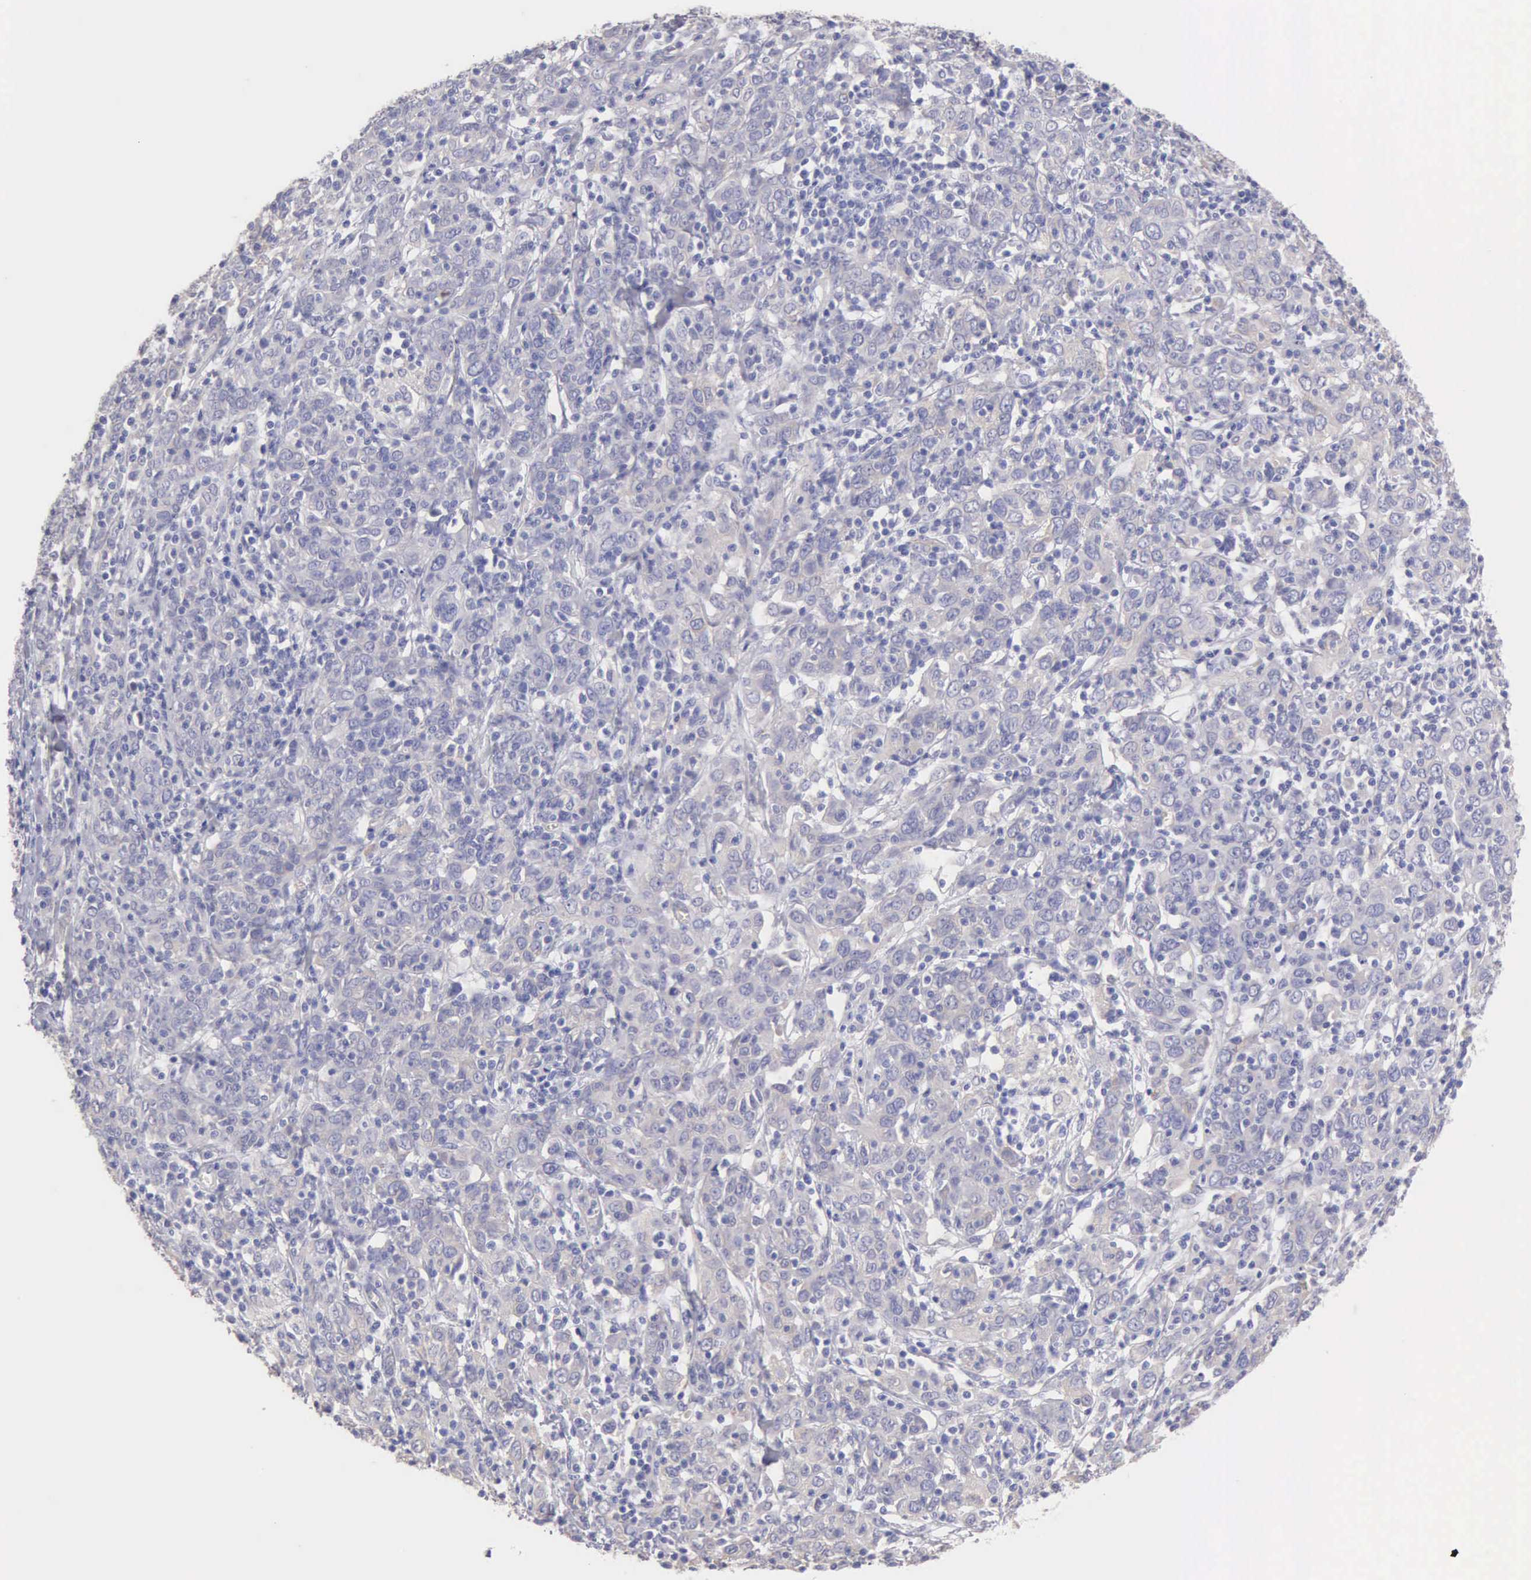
{"staining": {"intensity": "negative", "quantity": "none", "location": "none"}, "tissue": "cervical cancer", "cell_type": "Tumor cells", "image_type": "cancer", "snomed": [{"axis": "morphology", "description": "Normal tissue, NOS"}, {"axis": "morphology", "description": "Squamous cell carcinoma, NOS"}, {"axis": "topography", "description": "Cervix"}], "caption": "A high-resolution image shows IHC staining of cervical cancer (squamous cell carcinoma), which displays no significant expression in tumor cells. (Immunohistochemistry, brightfield microscopy, high magnification).", "gene": "APP", "patient": {"sex": "female", "age": 67}}